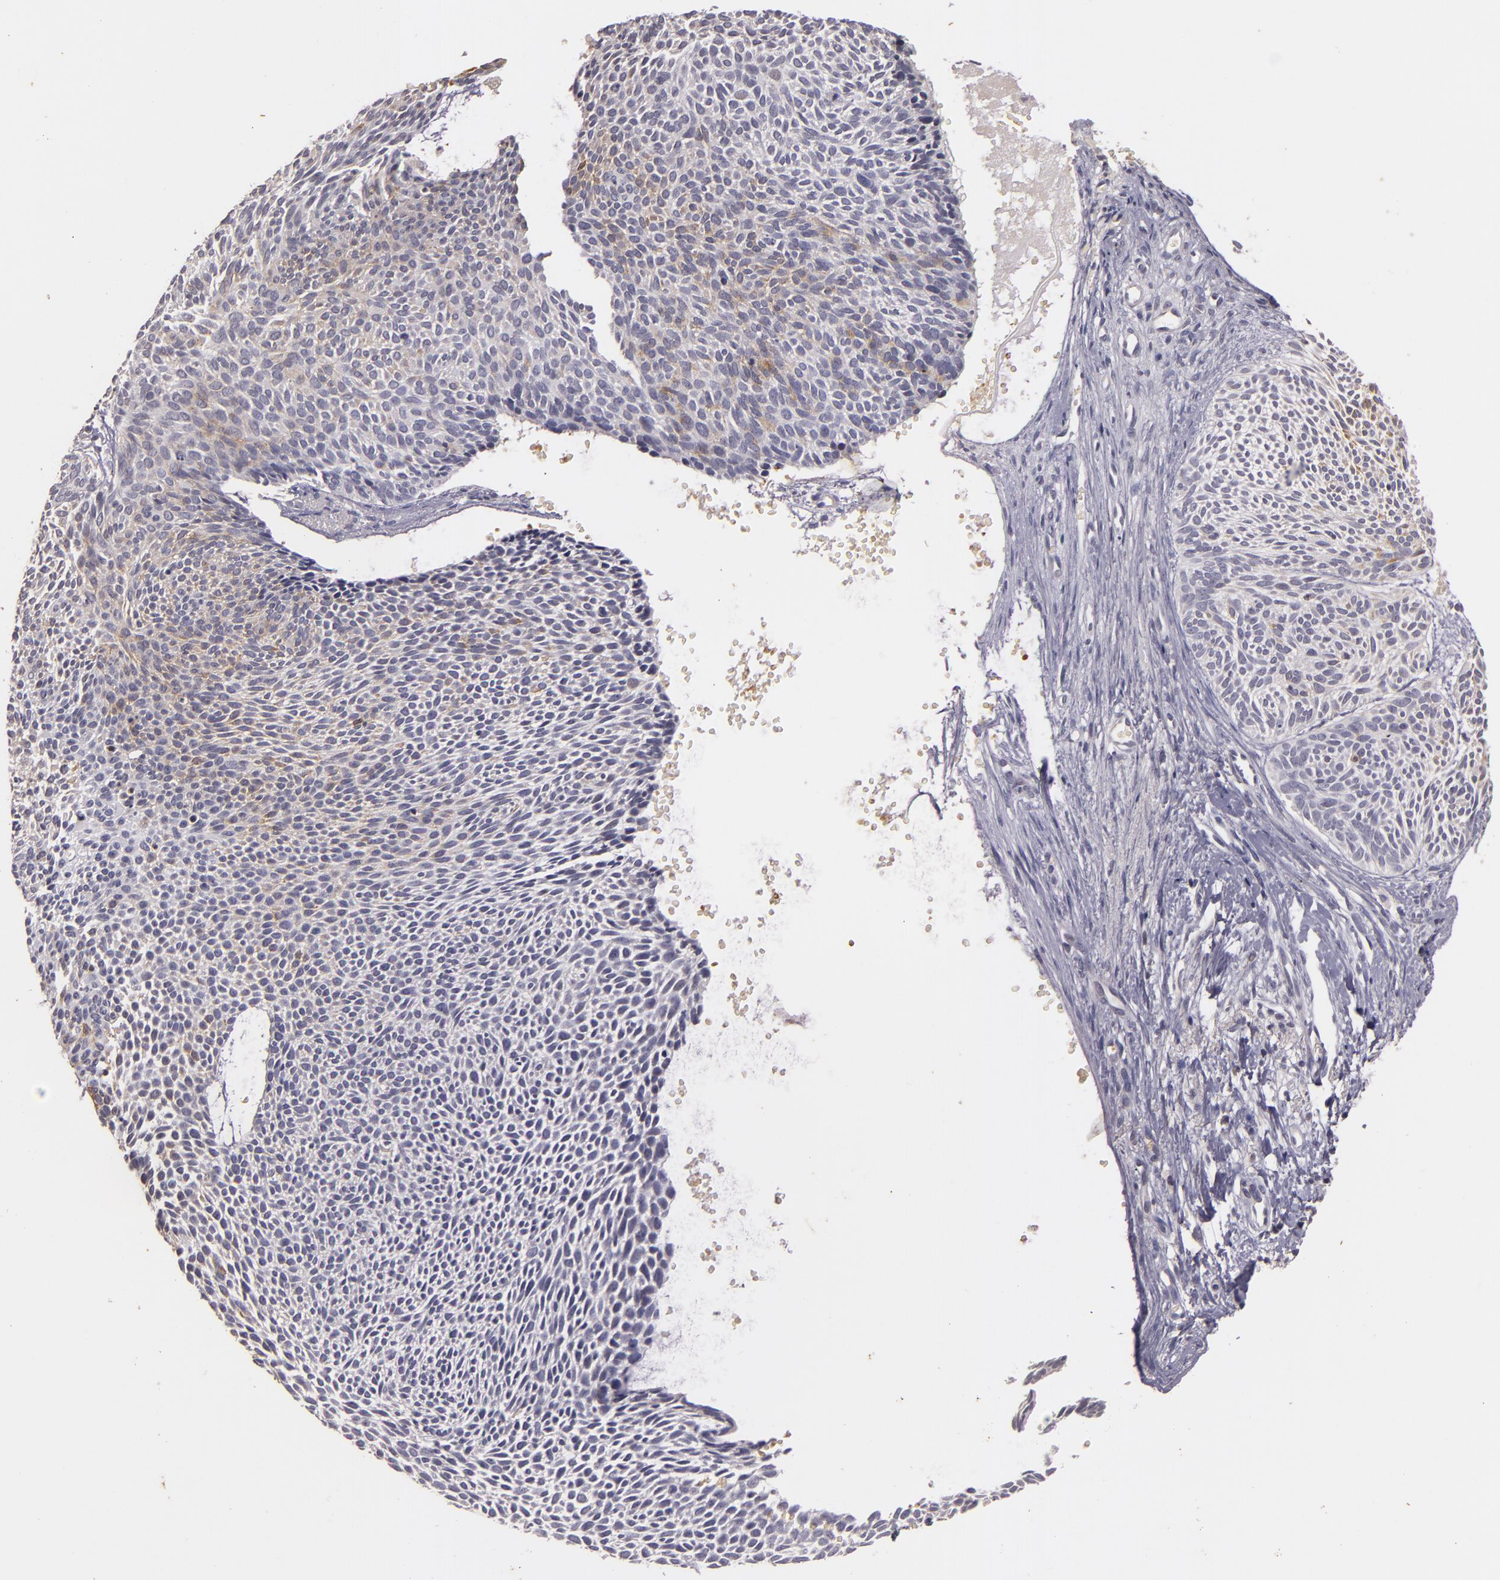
{"staining": {"intensity": "negative", "quantity": "none", "location": "none"}, "tissue": "skin cancer", "cell_type": "Tumor cells", "image_type": "cancer", "snomed": [{"axis": "morphology", "description": "Basal cell carcinoma"}, {"axis": "topography", "description": "Skin"}], "caption": "Protein analysis of skin cancer reveals no significant staining in tumor cells.", "gene": "TFF1", "patient": {"sex": "male", "age": 84}}